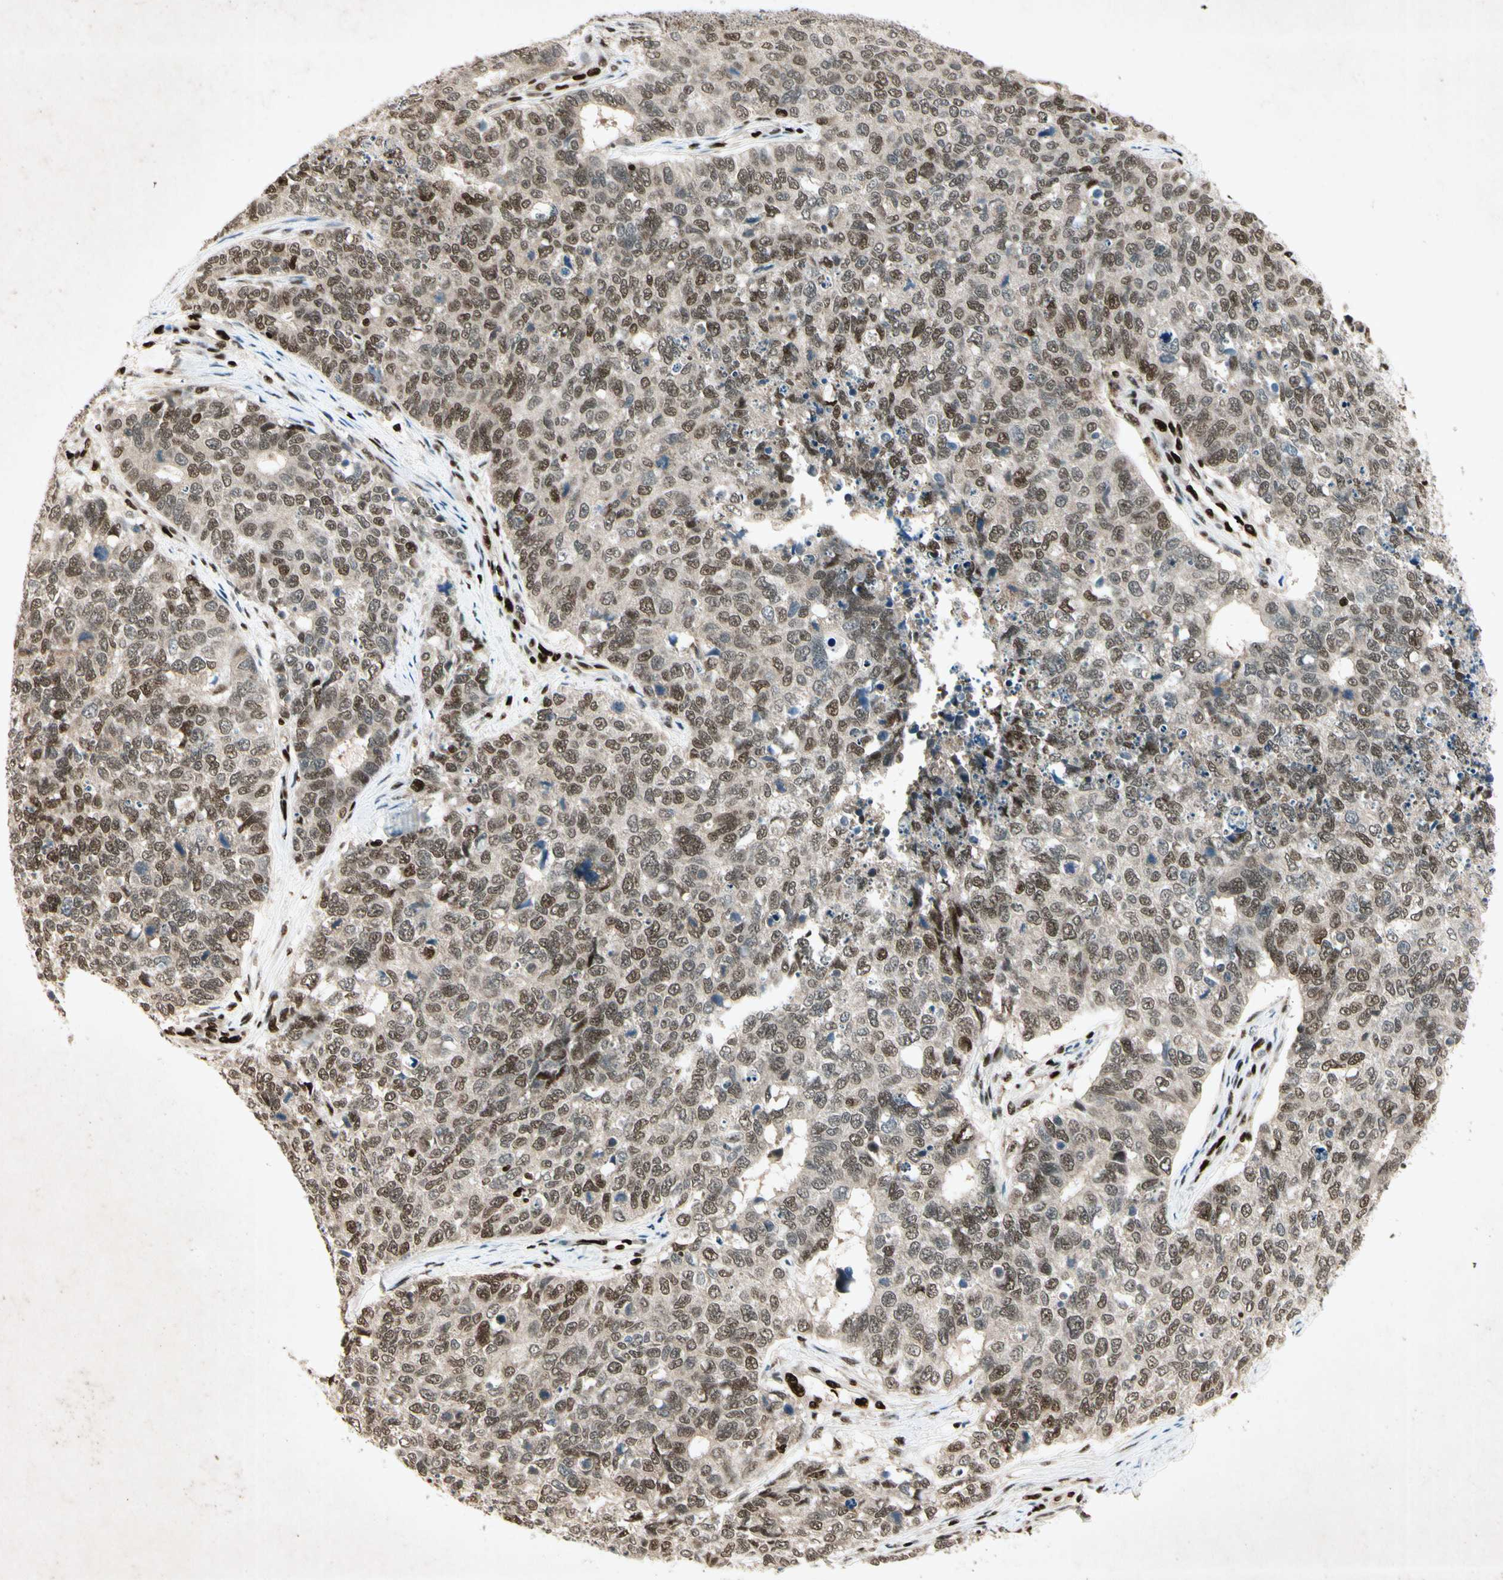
{"staining": {"intensity": "moderate", "quantity": ">75%", "location": "nuclear"}, "tissue": "cervical cancer", "cell_type": "Tumor cells", "image_type": "cancer", "snomed": [{"axis": "morphology", "description": "Squamous cell carcinoma, NOS"}, {"axis": "topography", "description": "Cervix"}], "caption": "Approximately >75% of tumor cells in cervical cancer display moderate nuclear protein expression as visualized by brown immunohistochemical staining.", "gene": "RNF43", "patient": {"sex": "female", "age": 63}}